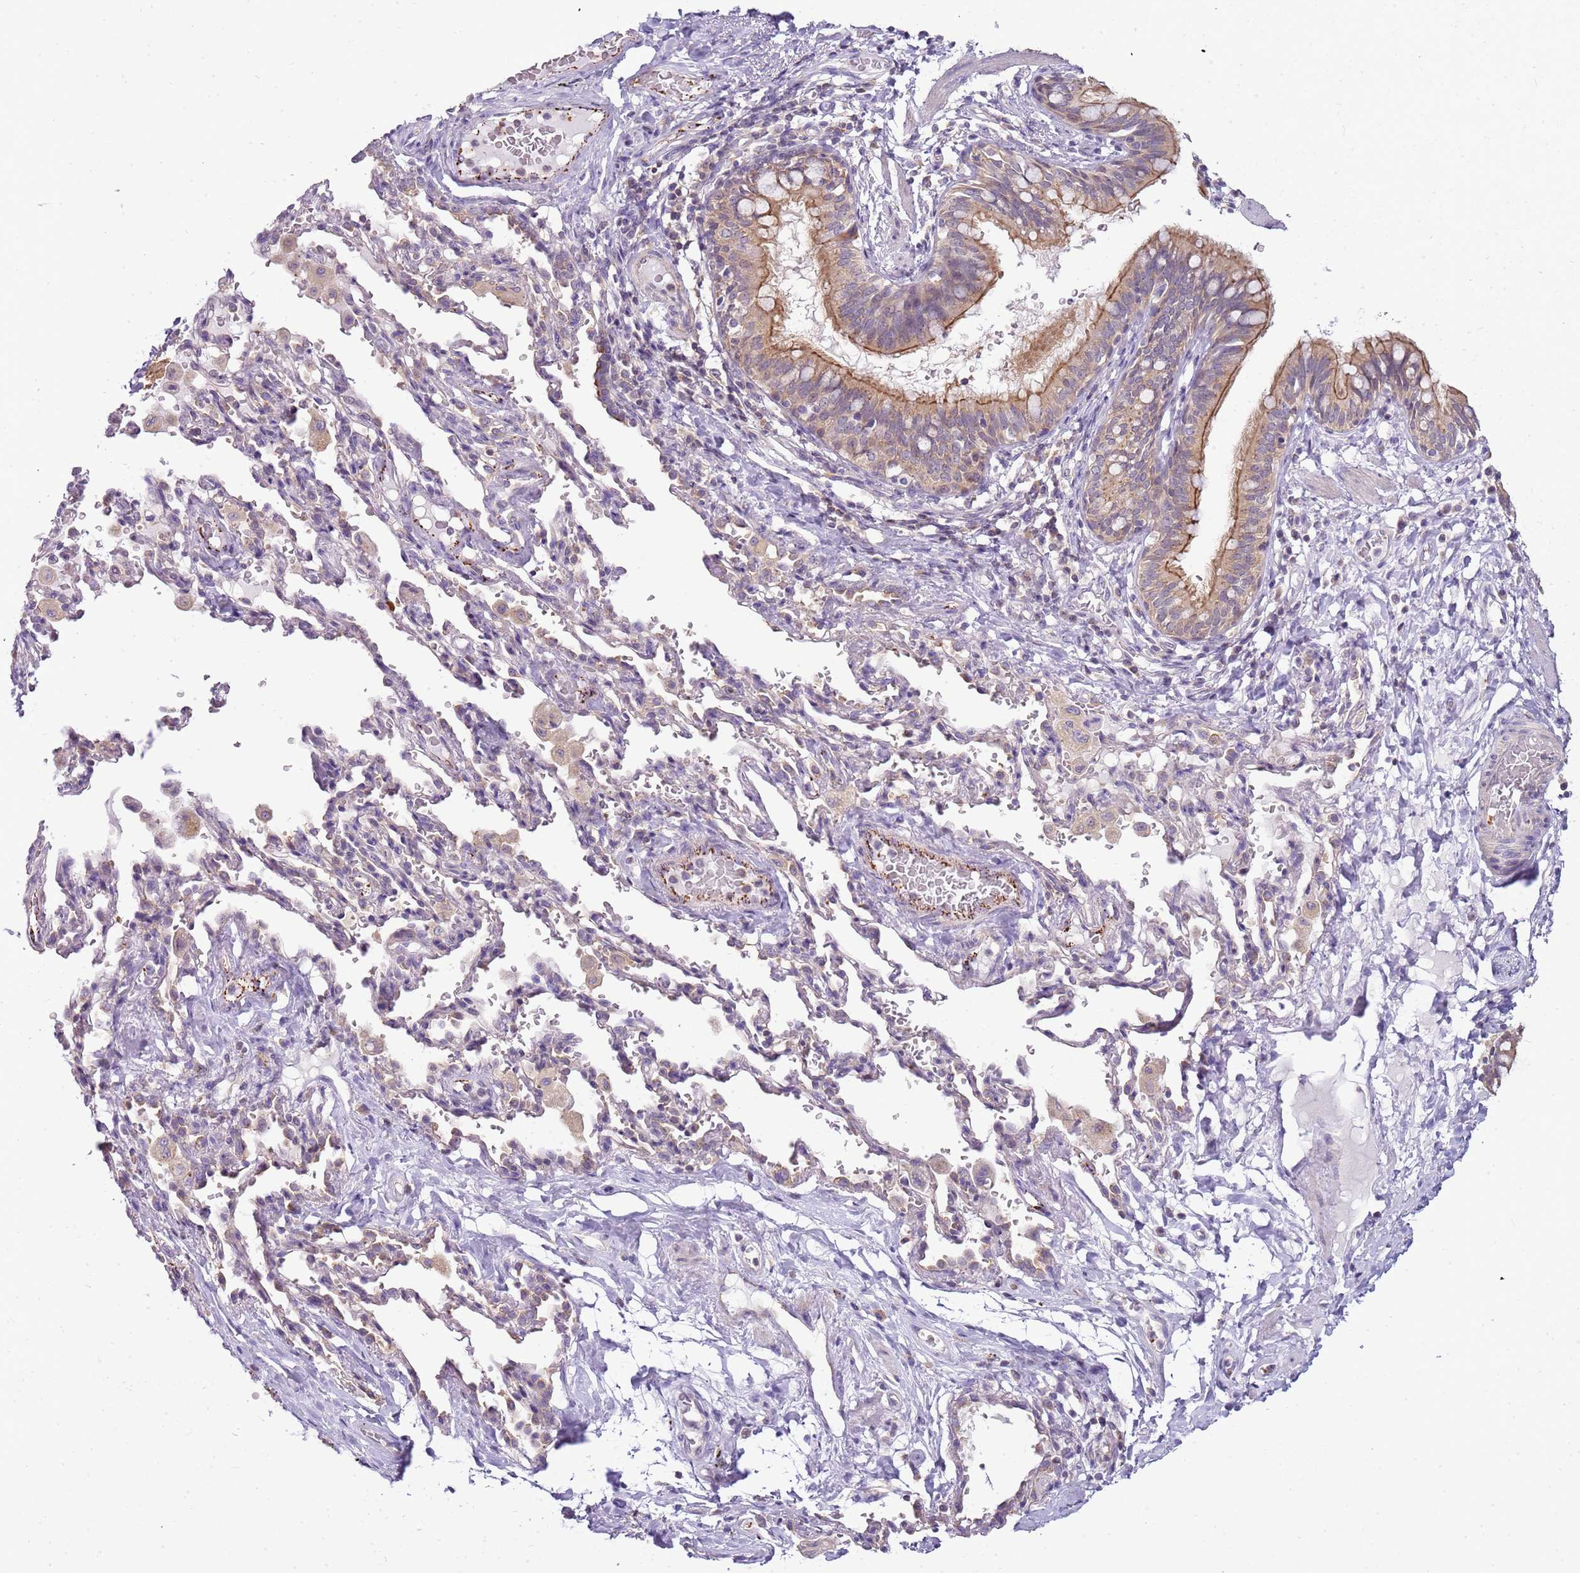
{"staining": {"intensity": "moderate", "quantity": ">75%", "location": "cytoplasmic/membranous,nuclear"}, "tissue": "bronchus", "cell_type": "Respiratory epithelial cells", "image_type": "normal", "snomed": [{"axis": "morphology", "description": "Normal tissue, NOS"}, {"axis": "topography", "description": "Cartilage tissue"}, {"axis": "topography", "description": "Bronchus"}], "caption": "Respiratory epithelial cells show moderate cytoplasmic/membranous,nuclear positivity in about >75% of cells in unremarkable bronchus. (Stains: DAB in brown, nuclei in blue, Microscopy: brightfield microscopy at high magnification).", "gene": "CAPN7", "patient": {"sex": "female", "age": 36}}